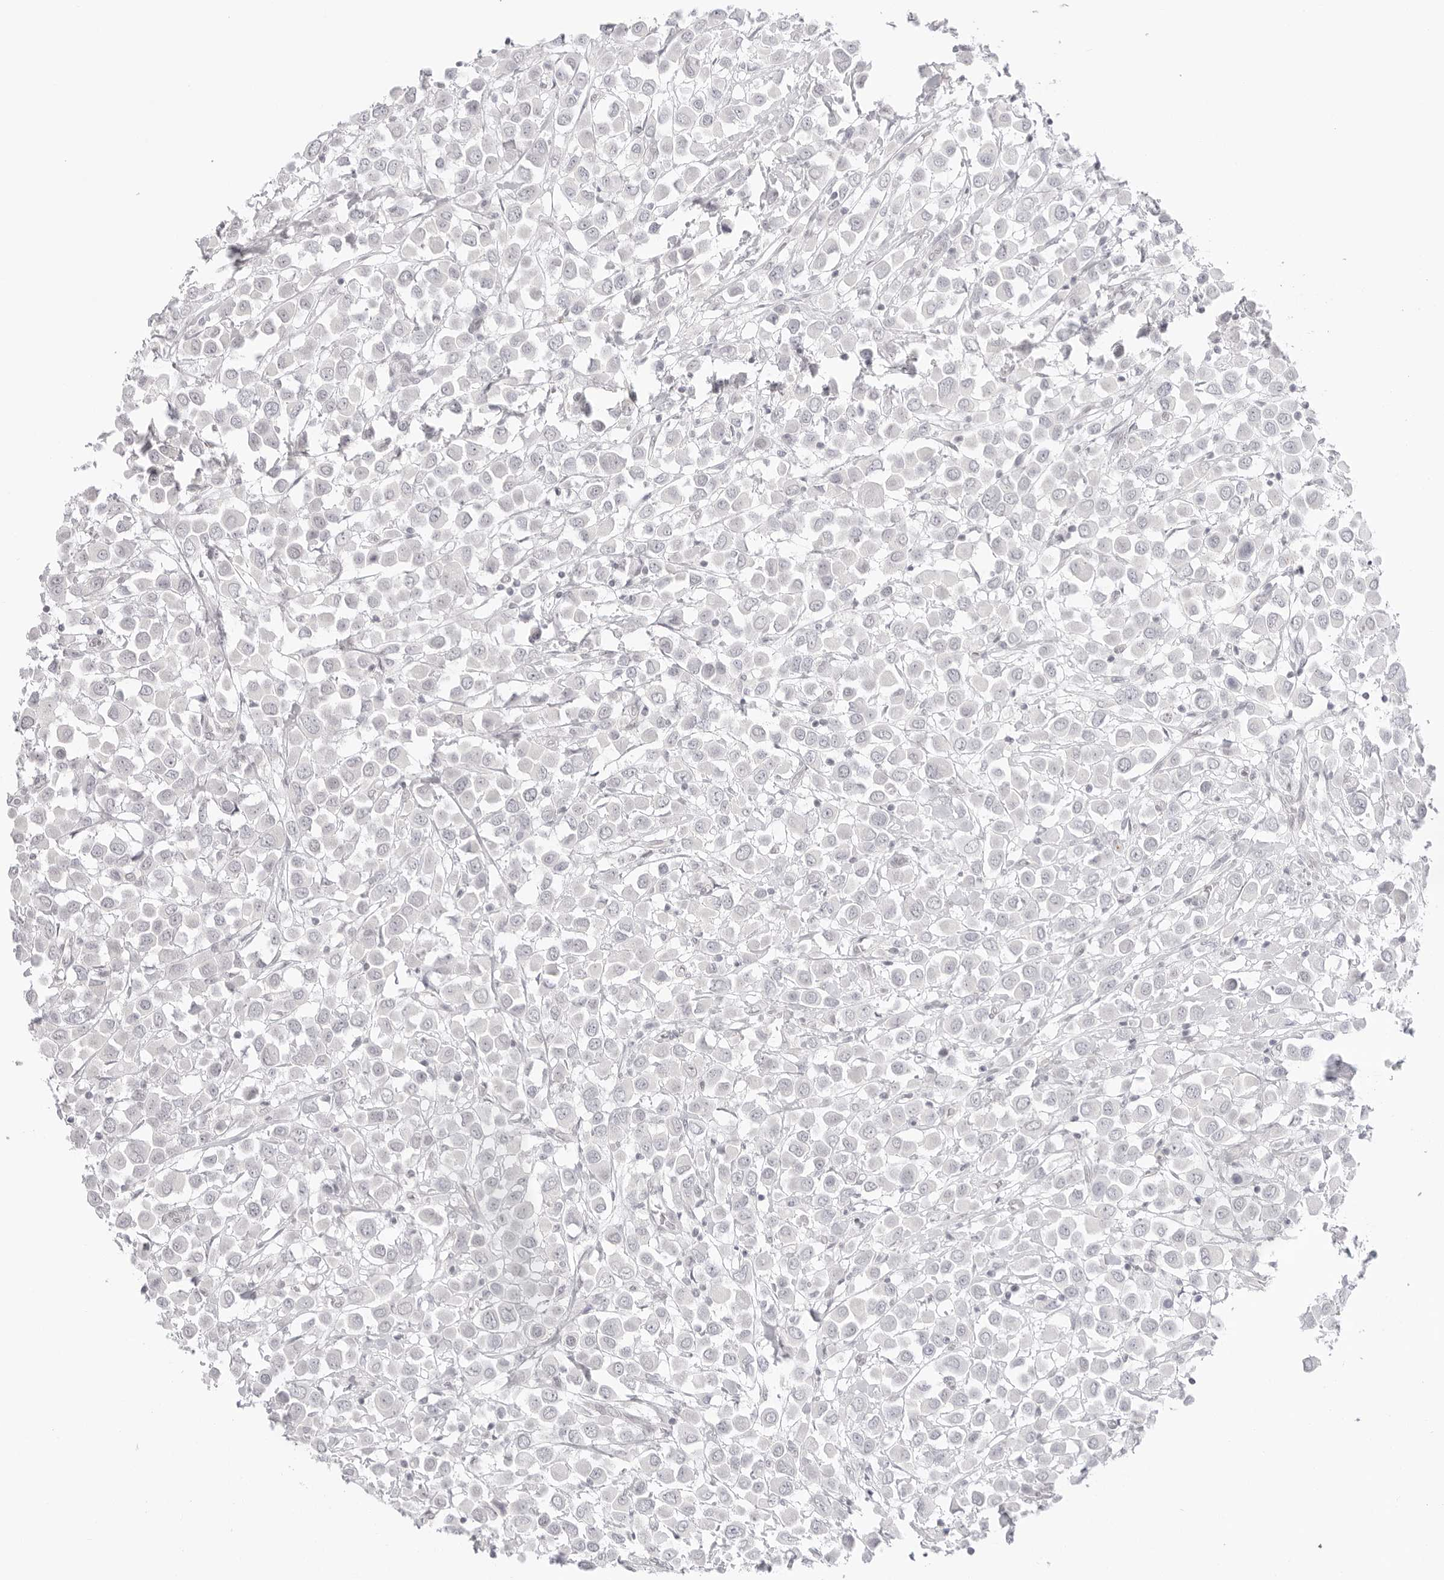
{"staining": {"intensity": "negative", "quantity": "none", "location": "none"}, "tissue": "breast cancer", "cell_type": "Tumor cells", "image_type": "cancer", "snomed": [{"axis": "morphology", "description": "Duct carcinoma"}, {"axis": "topography", "description": "Breast"}], "caption": "This histopathology image is of breast intraductal carcinoma stained with IHC to label a protein in brown with the nuclei are counter-stained blue. There is no expression in tumor cells. The staining was performed using DAB (3,3'-diaminobenzidine) to visualize the protein expression in brown, while the nuclei were stained in blue with hematoxylin (Magnification: 20x).", "gene": "MED18", "patient": {"sex": "female", "age": 61}}